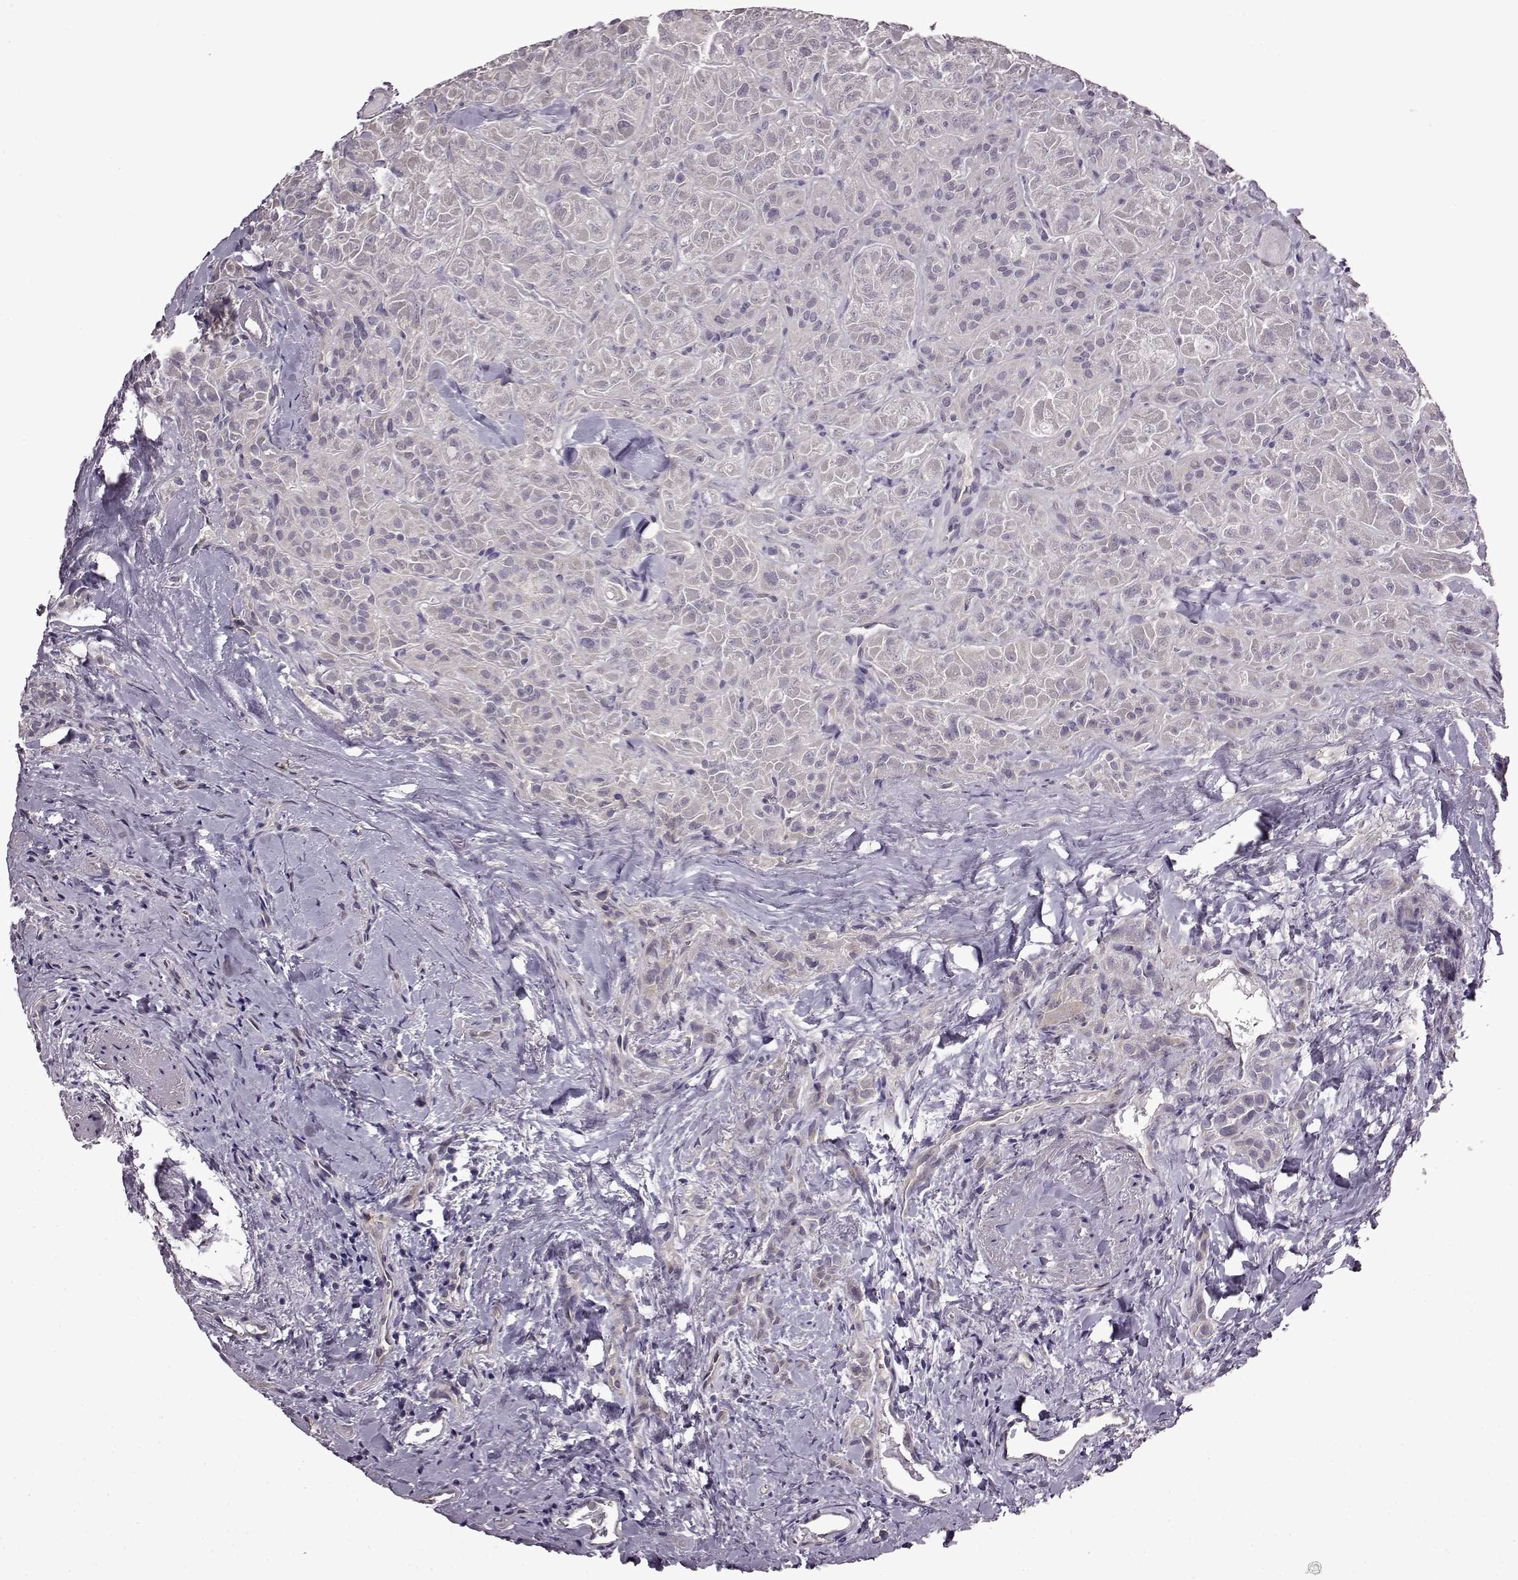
{"staining": {"intensity": "negative", "quantity": "none", "location": "none"}, "tissue": "thyroid cancer", "cell_type": "Tumor cells", "image_type": "cancer", "snomed": [{"axis": "morphology", "description": "Papillary adenocarcinoma, NOS"}, {"axis": "topography", "description": "Thyroid gland"}], "caption": "This photomicrograph is of papillary adenocarcinoma (thyroid) stained with immunohistochemistry to label a protein in brown with the nuclei are counter-stained blue. There is no positivity in tumor cells. (DAB (3,3'-diaminobenzidine) immunohistochemistry, high magnification).", "gene": "EDDM3B", "patient": {"sex": "female", "age": 45}}